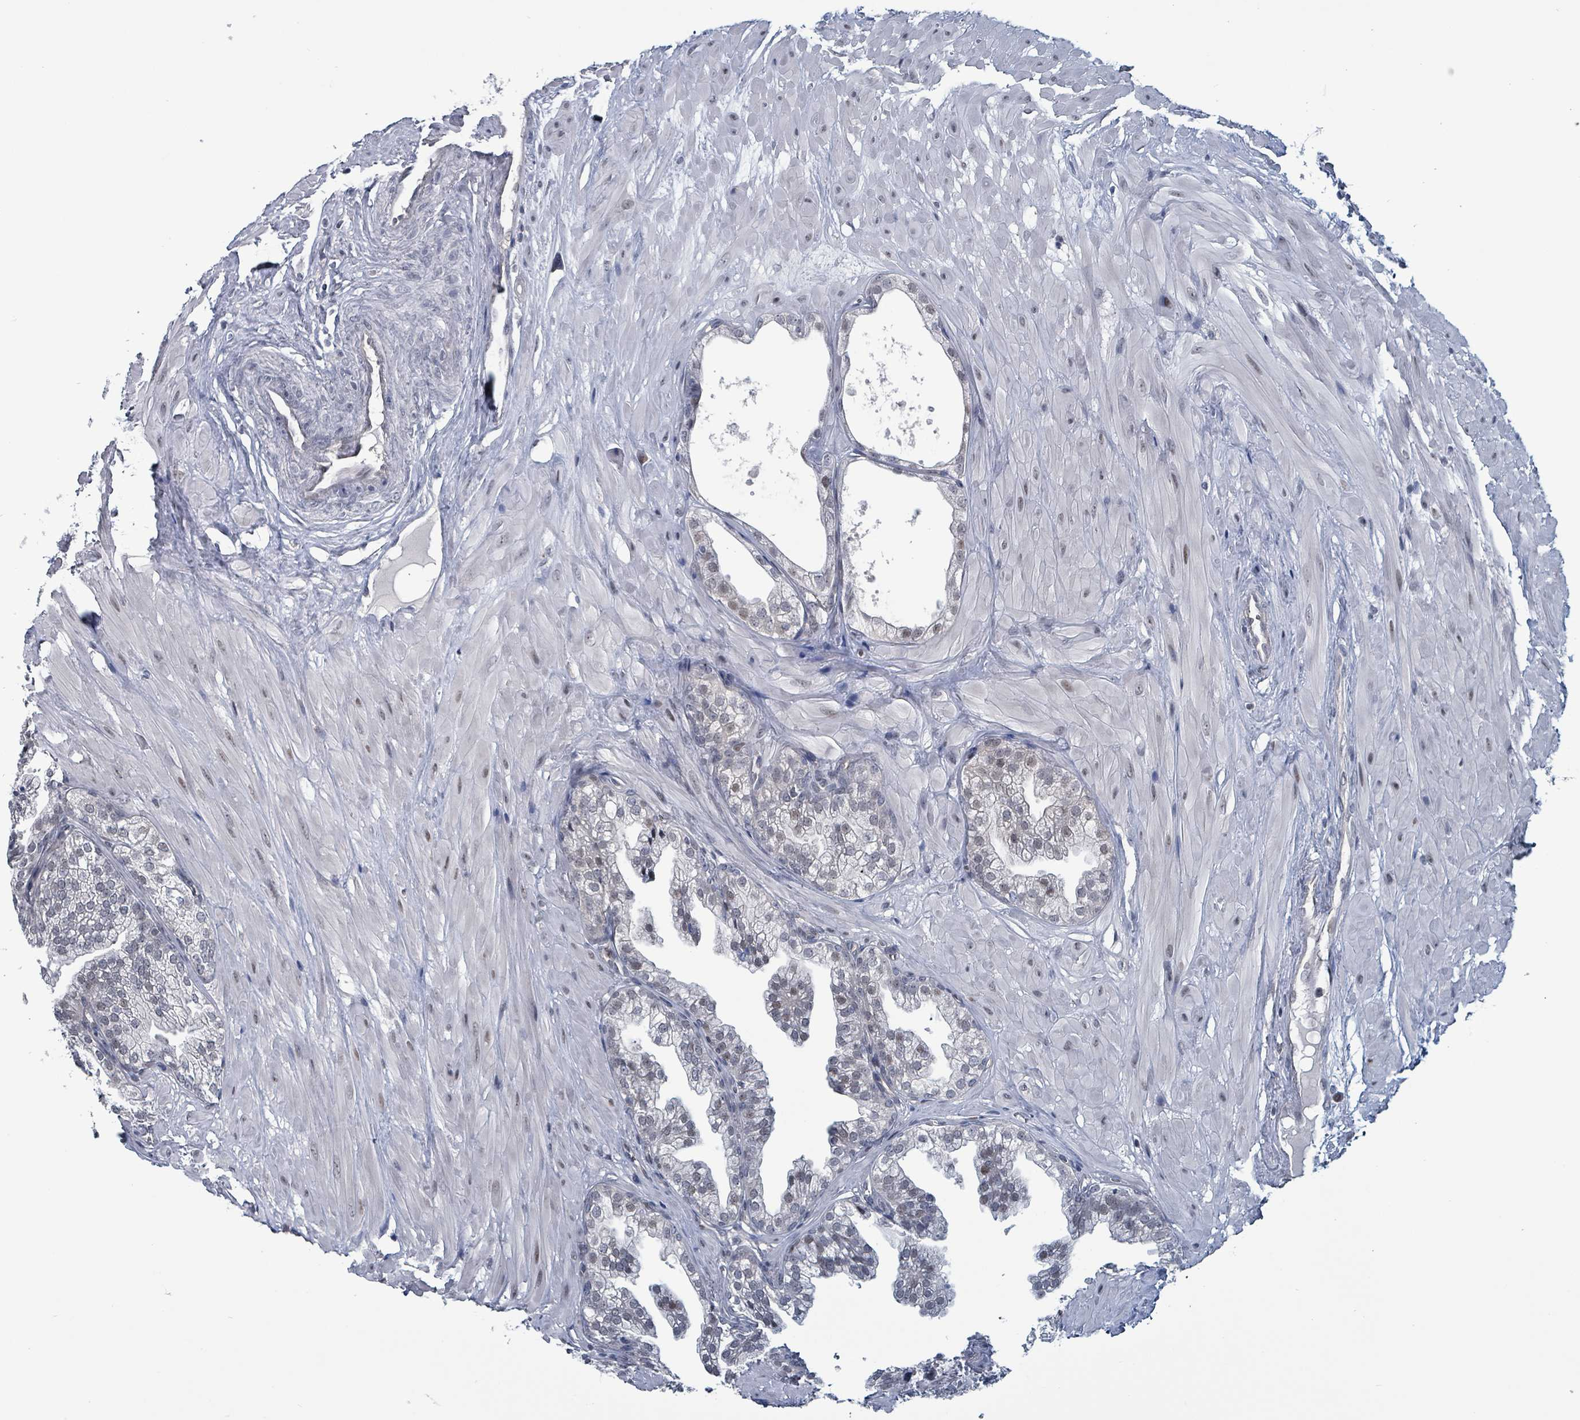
{"staining": {"intensity": "weak", "quantity": "<25%", "location": "nuclear"}, "tissue": "prostate", "cell_type": "Glandular cells", "image_type": "normal", "snomed": [{"axis": "morphology", "description": "Normal tissue, NOS"}, {"axis": "topography", "description": "Prostate"}, {"axis": "topography", "description": "Peripheral nerve tissue"}], "caption": "The photomicrograph displays no significant expression in glandular cells of prostate.", "gene": "BIVM", "patient": {"sex": "male", "age": 55}}